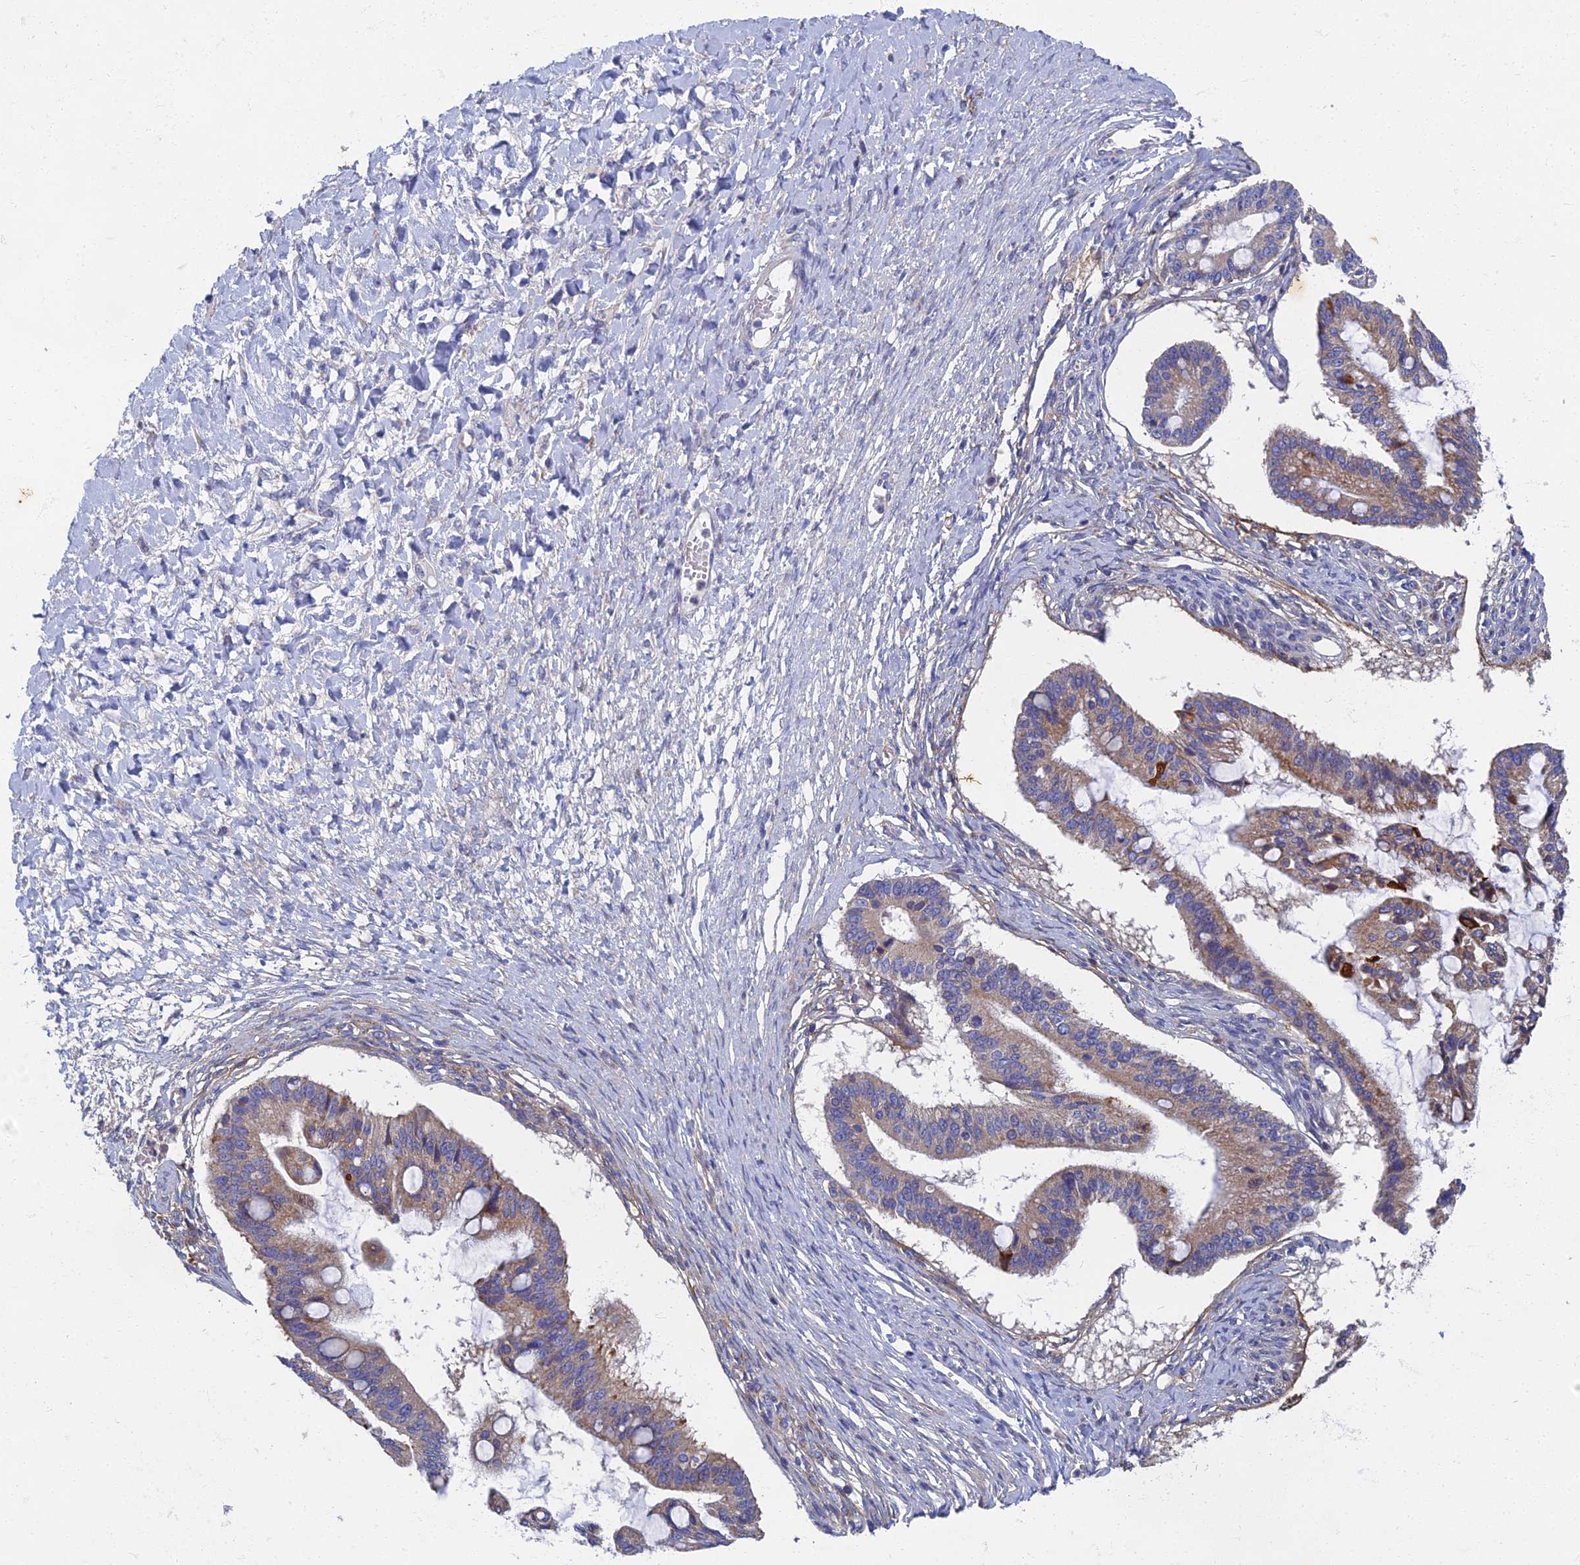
{"staining": {"intensity": "weak", "quantity": "25%-75%", "location": "cytoplasmic/membranous"}, "tissue": "ovarian cancer", "cell_type": "Tumor cells", "image_type": "cancer", "snomed": [{"axis": "morphology", "description": "Cystadenocarcinoma, mucinous, NOS"}, {"axis": "topography", "description": "Ovary"}], "caption": "Human ovarian cancer stained with a protein marker shows weak staining in tumor cells.", "gene": "RNASEK", "patient": {"sex": "female", "age": 73}}